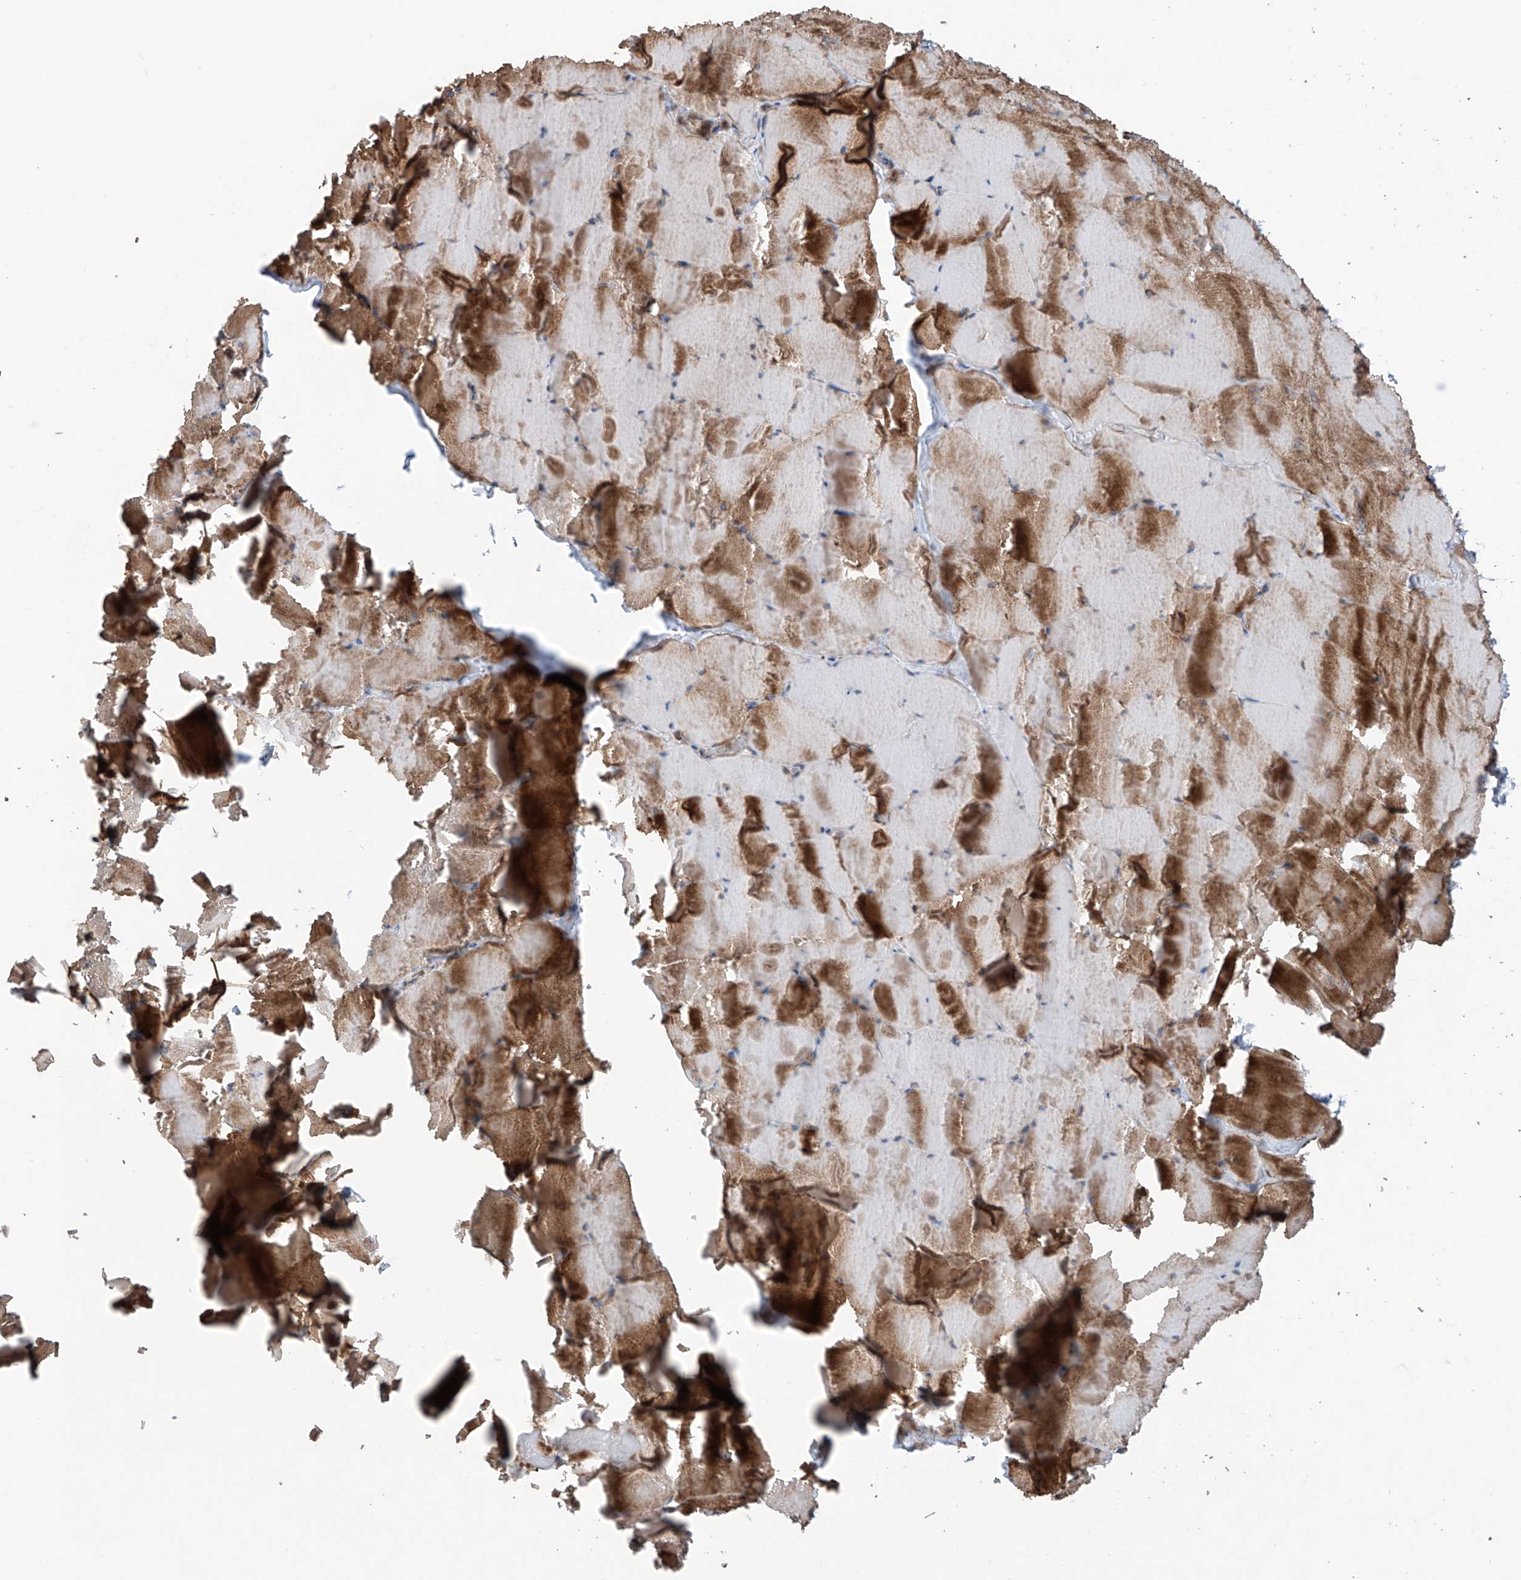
{"staining": {"intensity": "moderate", "quantity": "25%-75%", "location": "cytoplasmic/membranous"}, "tissue": "skeletal muscle", "cell_type": "Myocytes", "image_type": "normal", "snomed": [{"axis": "morphology", "description": "Normal tissue, NOS"}, {"axis": "topography", "description": "Skeletal muscle"}], "caption": "Brown immunohistochemical staining in benign human skeletal muscle exhibits moderate cytoplasmic/membranous expression in about 25%-75% of myocytes.", "gene": "SAMD3", "patient": {"sex": "male", "age": 62}}